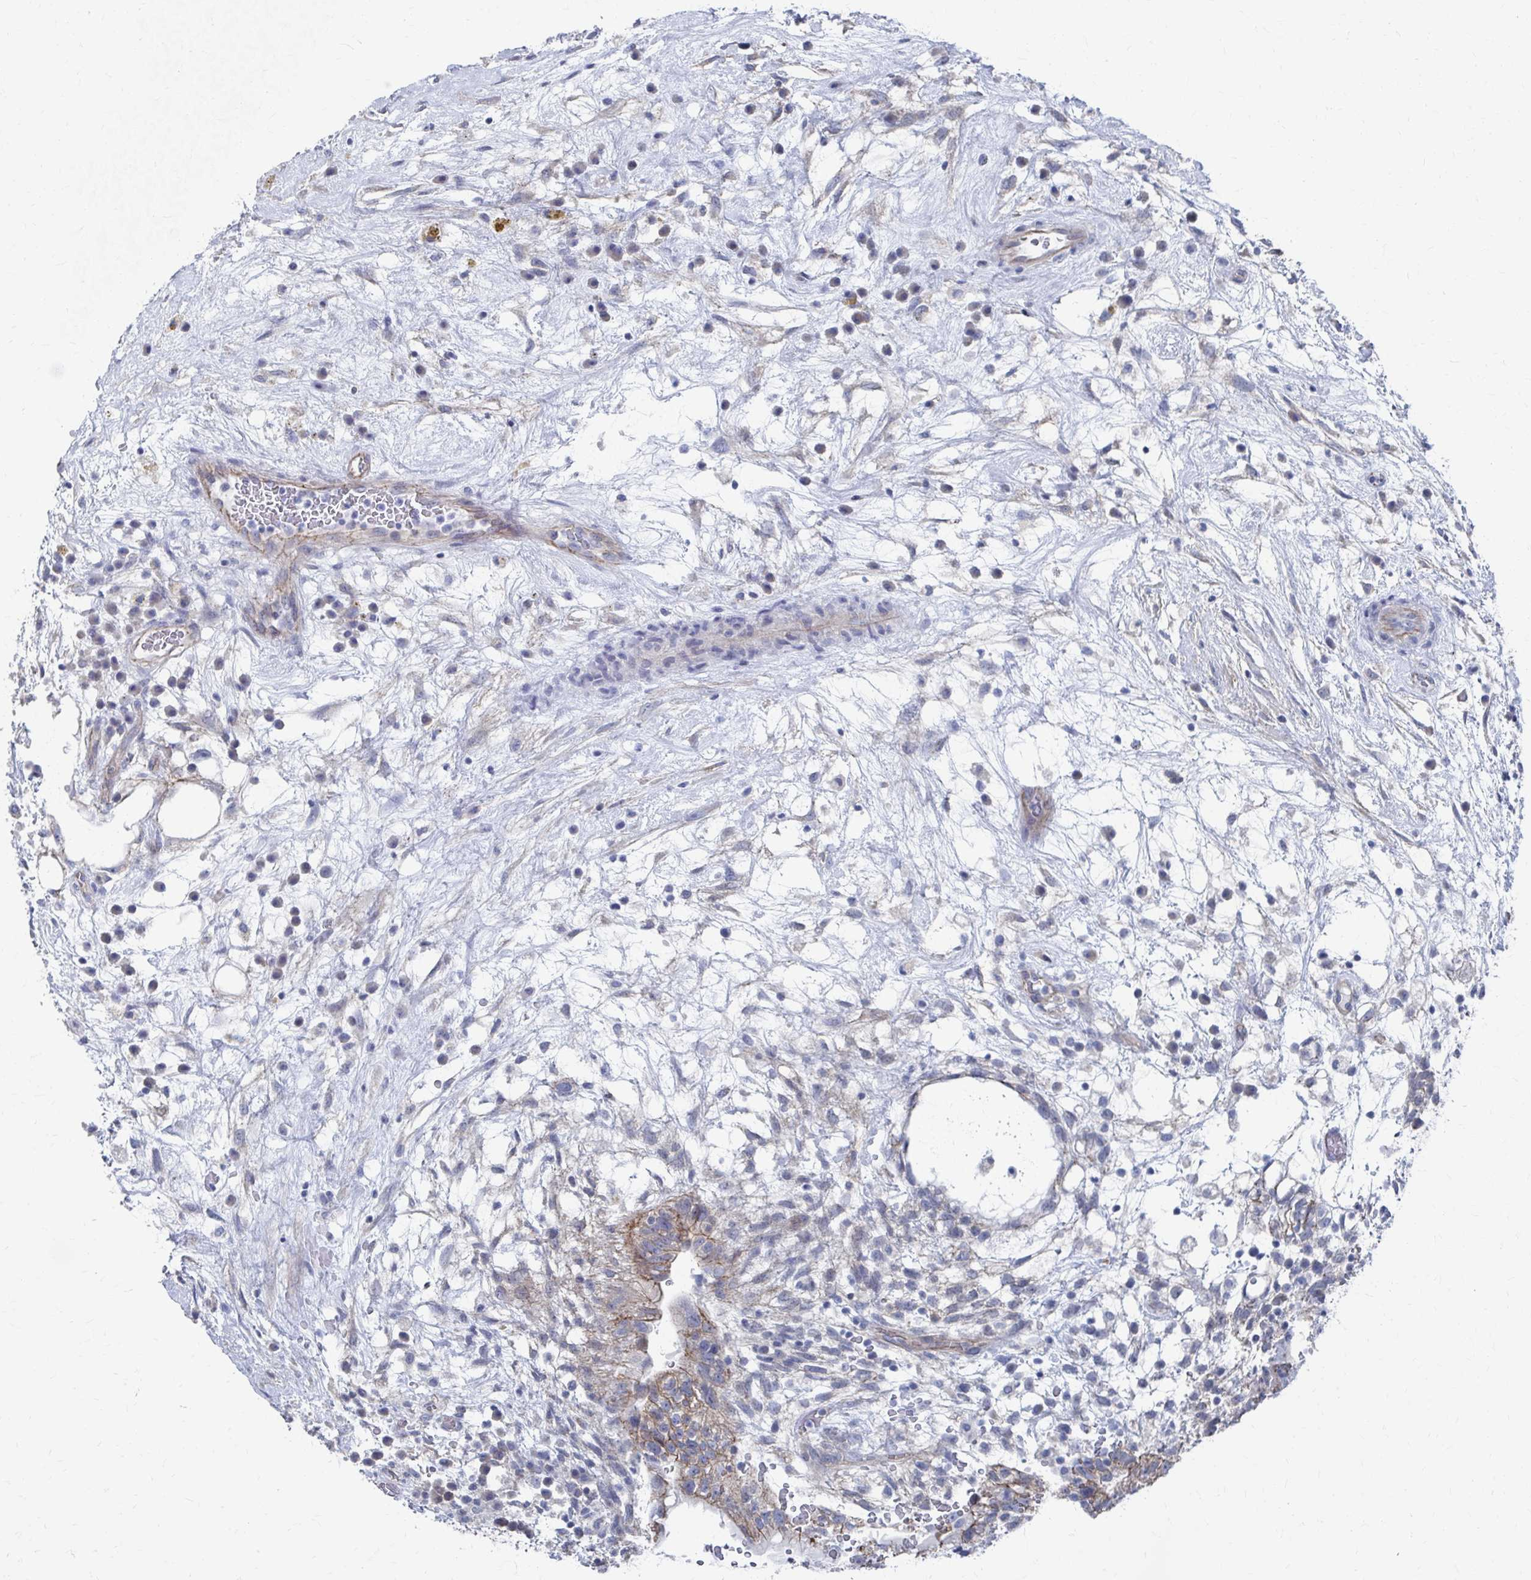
{"staining": {"intensity": "moderate", "quantity": "25%-75%", "location": "cytoplasmic/membranous"}, "tissue": "testis cancer", "cell_type": "Tumor cells", "image_type": "cancer", "snomed": [{"axis": "morphology", "description": "Normal tissue, NOS"}, {"axis": "morphology", "description": "Carcinoma, Embryonal, NOS"}, {"axis": "topography", "description": "Testis"}], "caption": "Embryonal carcinoma (testis) tissue demonstrates moderate cytoplasmic/membranous expression in about 25%-75% of tumor cells", "gene": "PLEKHG7", "patient": {"sex": "male", "age": 32}}